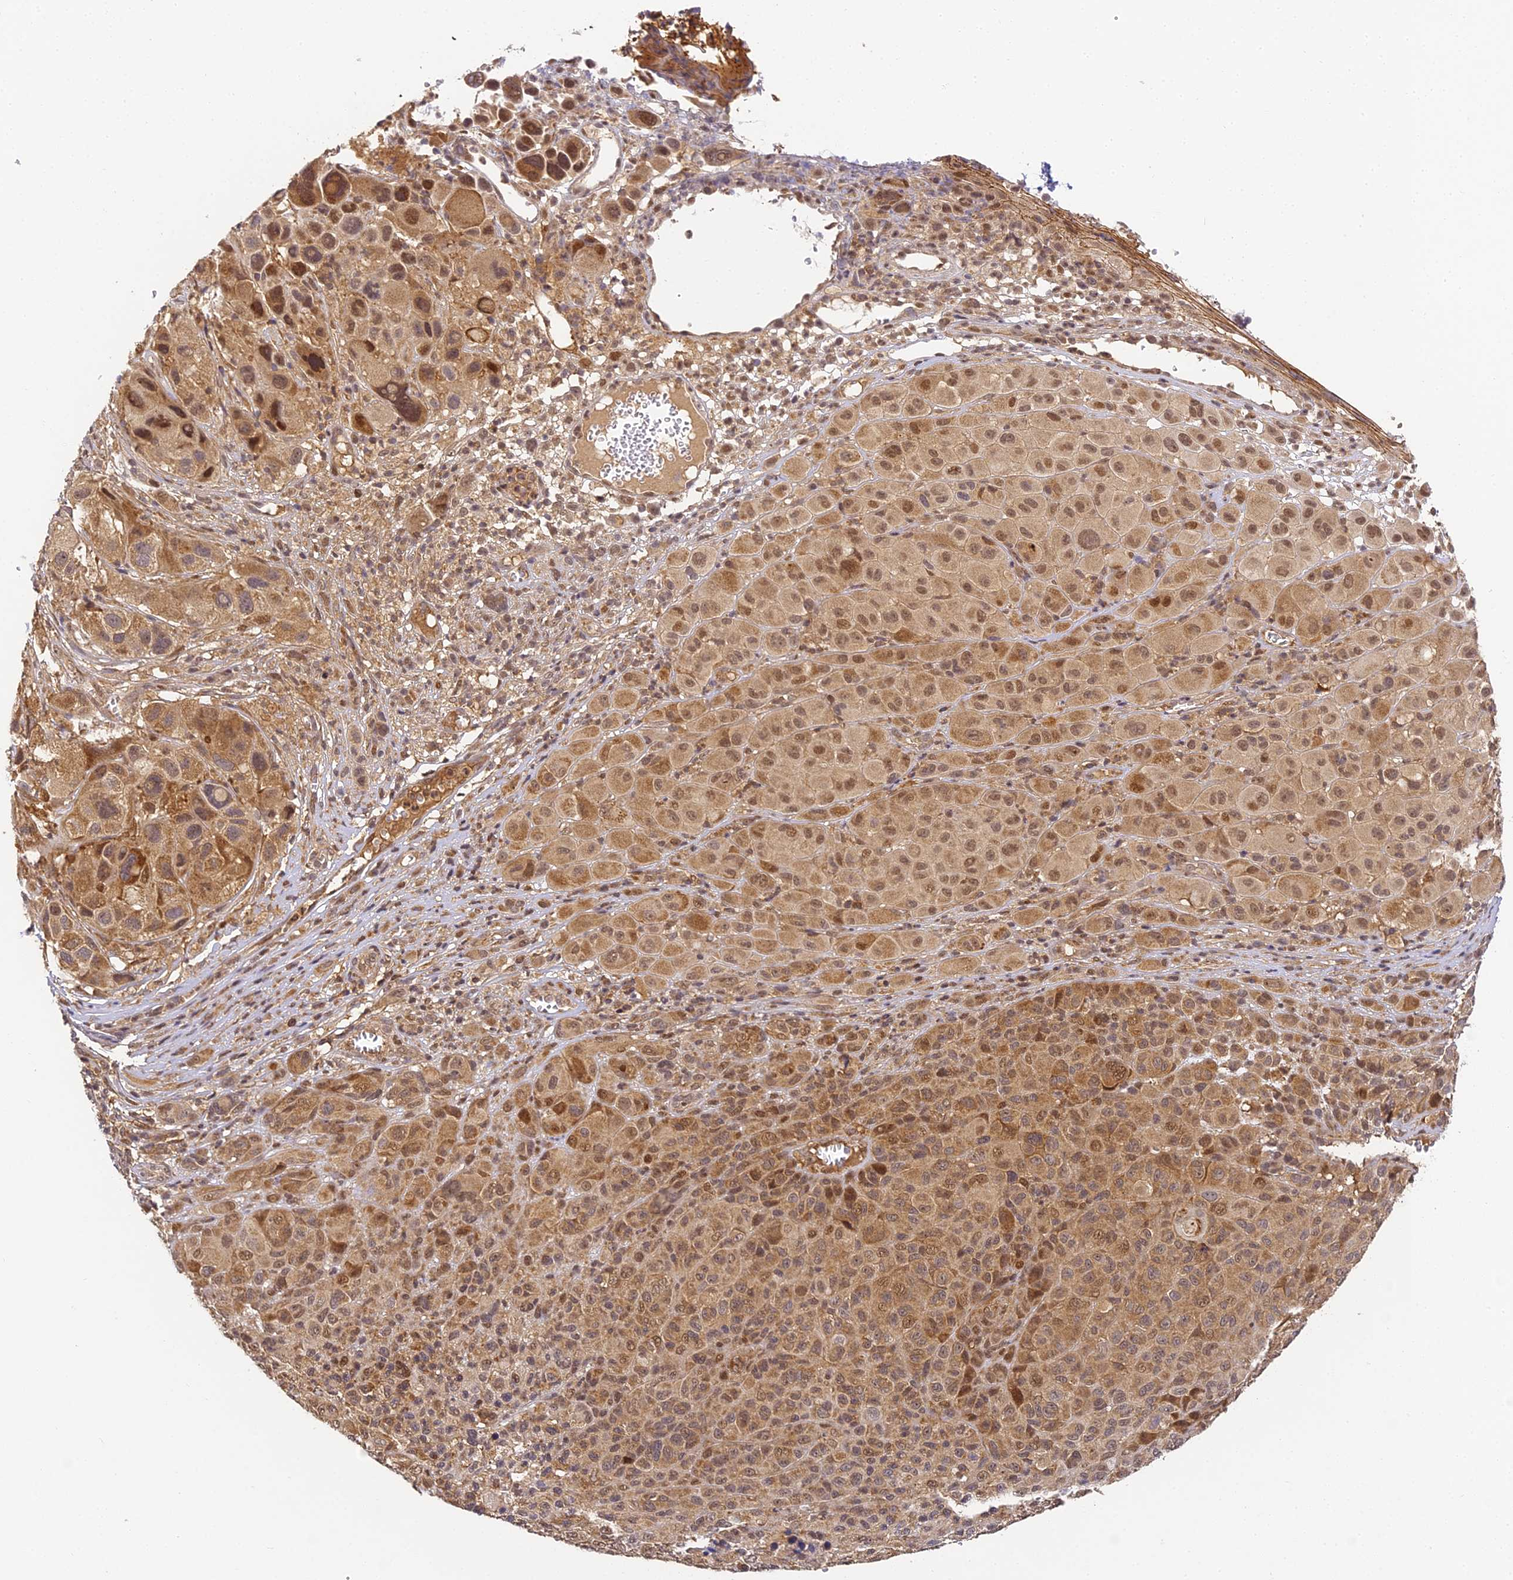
{"staining": {"intensity": "moderate", "quantity": ">75%", "location": "cytoplasmic/membranous,nuclear"}, "tissue": "melanoma", "cell_type": "Tumor cells", "image_type": "cancer", "snomed": [{"axis": "morphology", "description": "Malignant melanoma, NOS"}, {"axis": "topography", "description": "Skin of trunk"}], "caption": "Immunohistochemical staining of melanoma demonstrates medium levels of moderate cytoplasmic/membranous and nuclear positivity in about >75% of tumor cells.", "gene": "ZNF443", "patient": {"sex": "male", "age": 71}}